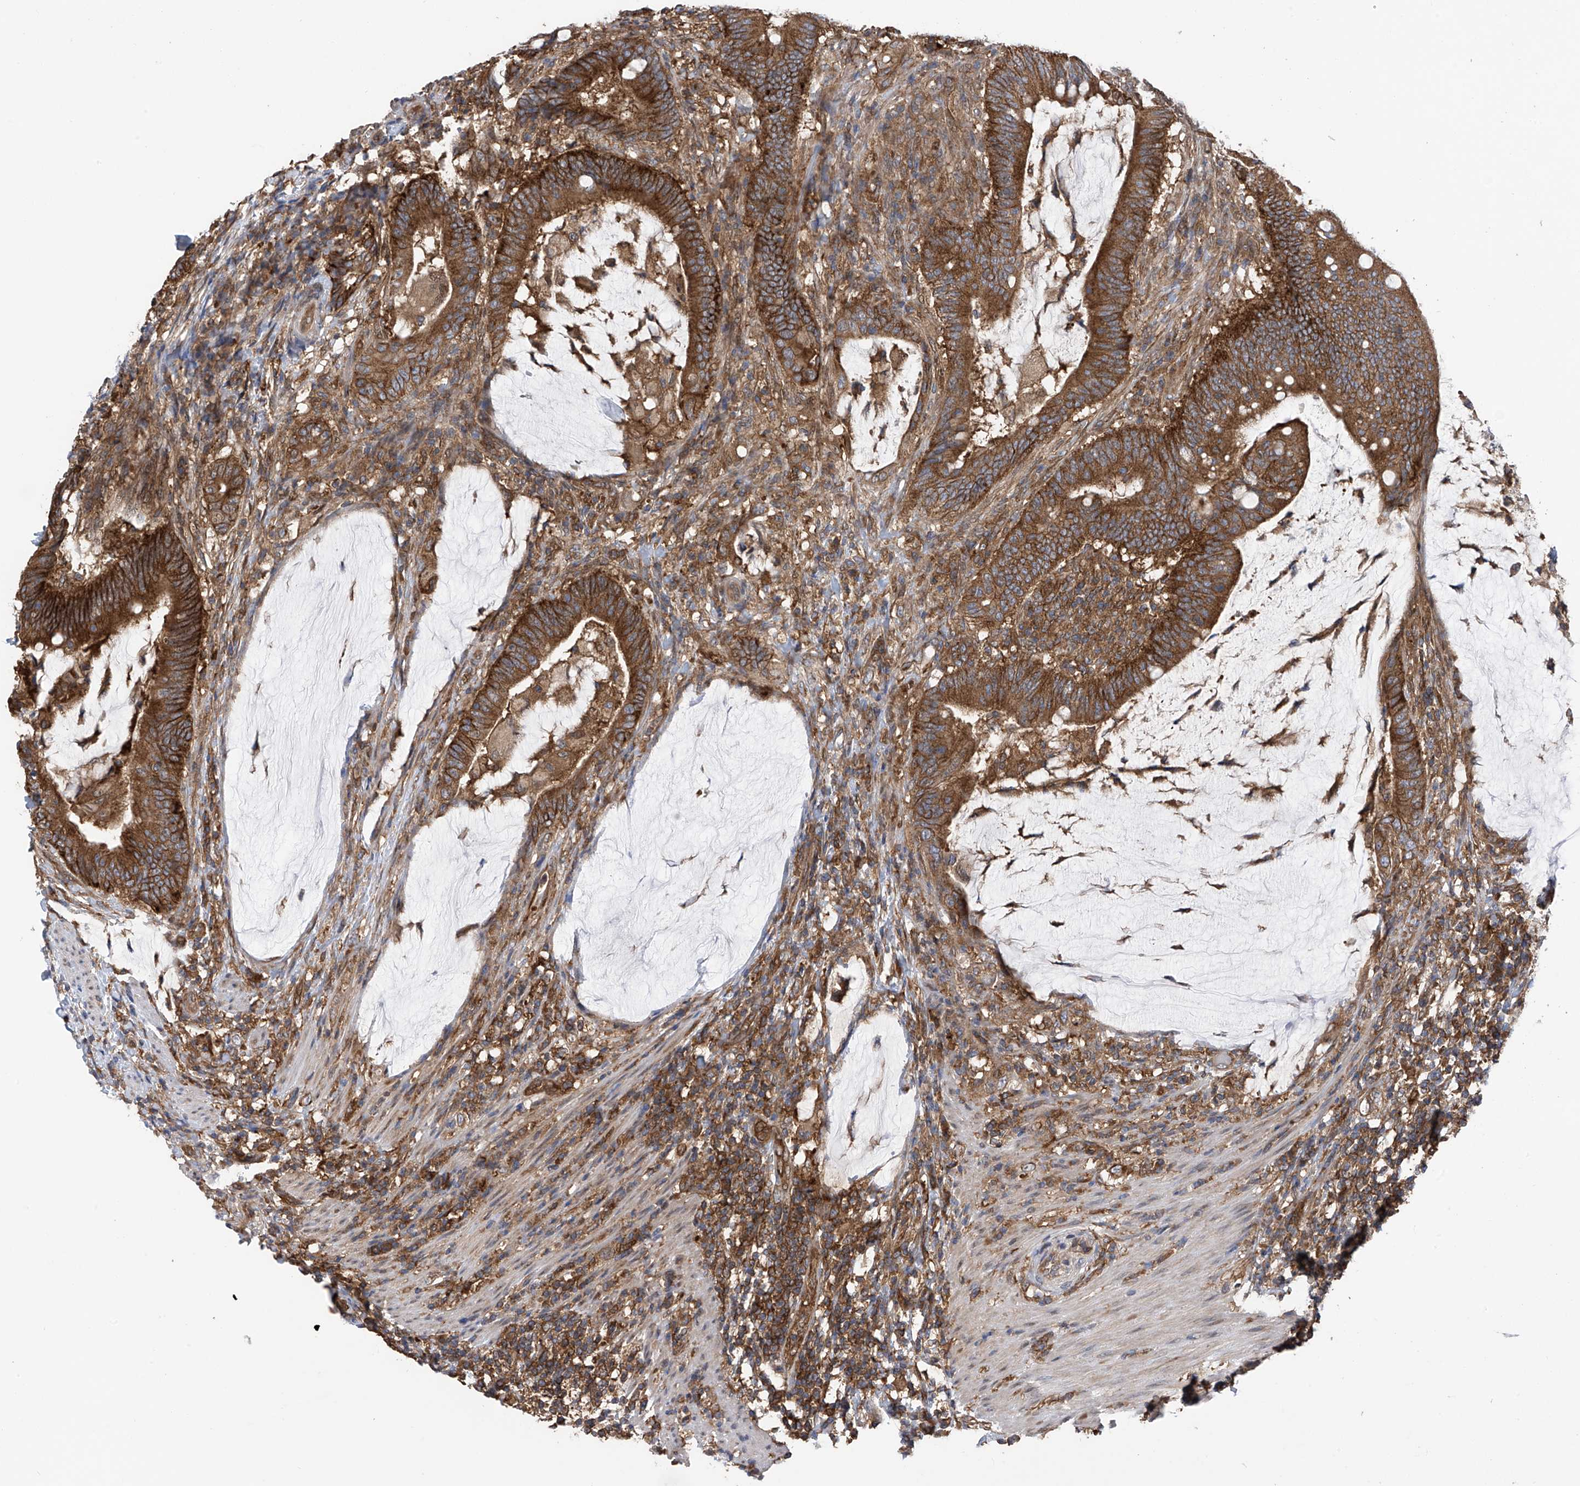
{"staining": {"intensity": "strong", "quantity": ">75%", "location": "cytoplasmic/membranous"}, "tissue": "colorectal cancer", "cell_type": "Tumor cells", "image_type": "cancer", "snomed": [{"axis": "morphology", "description": "Adenocarcinoma, NOS"}, {"axis": "topography", "description": "Colon"}], "caption": "Strong cytoplasmic/membranous positivity is appreciated in approximately >75% of tumor cells in colorectal cancer.", "gene": "CHPF", "patient": {"sex": "female", "age": 66}}